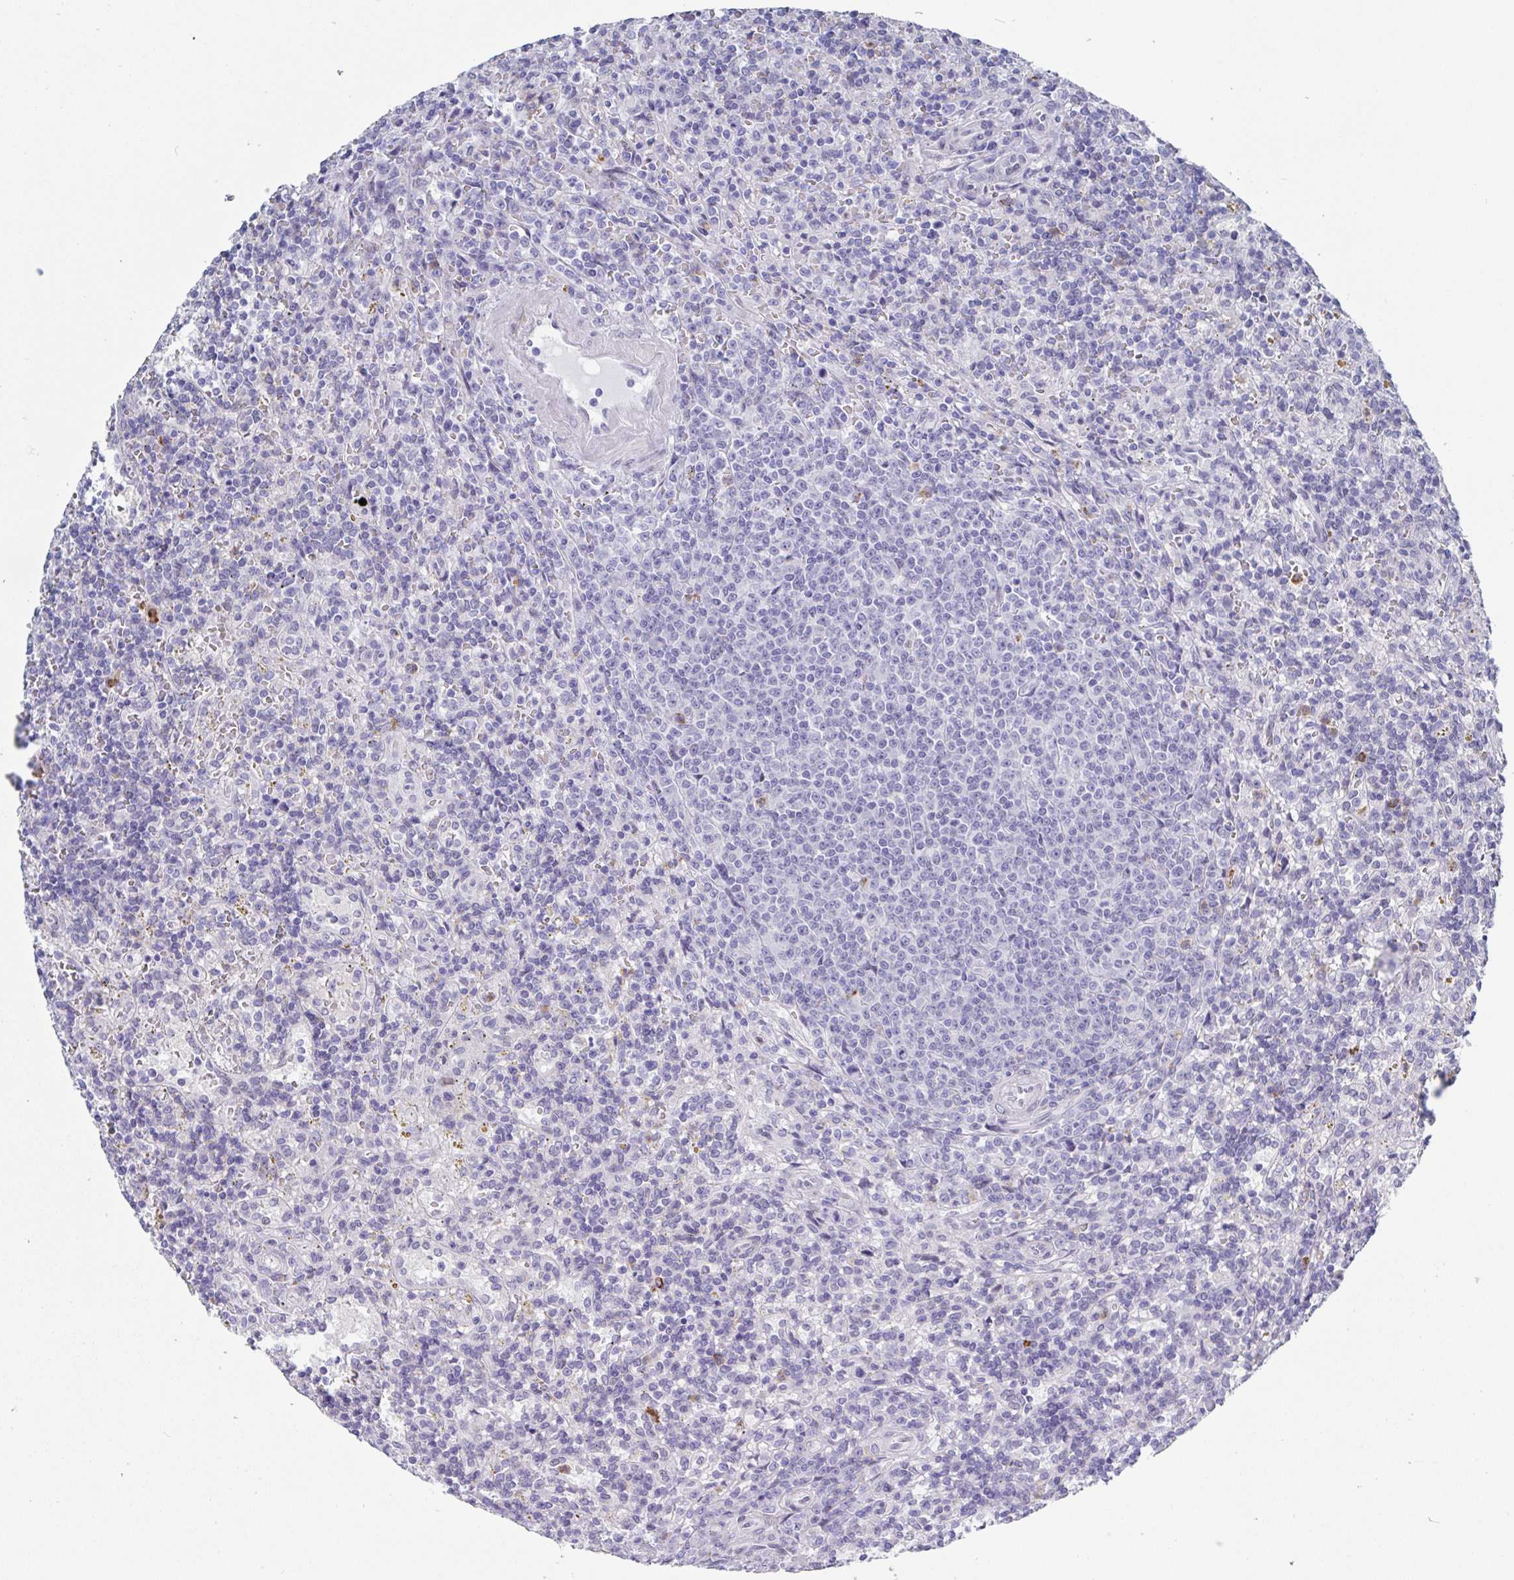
{"staining": {"intensity": "negative", "quantity": "none", "location": "none"}, "tissue": "lymphoma", "cell_type": "Tumor cells", "image_type": "cancer", "snomed": [{"axis": "morphology", "description": "Malignant lymphoma, non-Hodgkin's type, Low grade"}, {"axis": "topography", "description": "Spleen"}], "caption": "Immunohistochemistry of human low-grade malignant lymphoma, non-Hodgkin's type displays no expression in tumor cells.", "gene": "MFSD4A", "patient": {"sex": "male", "age": 67}}